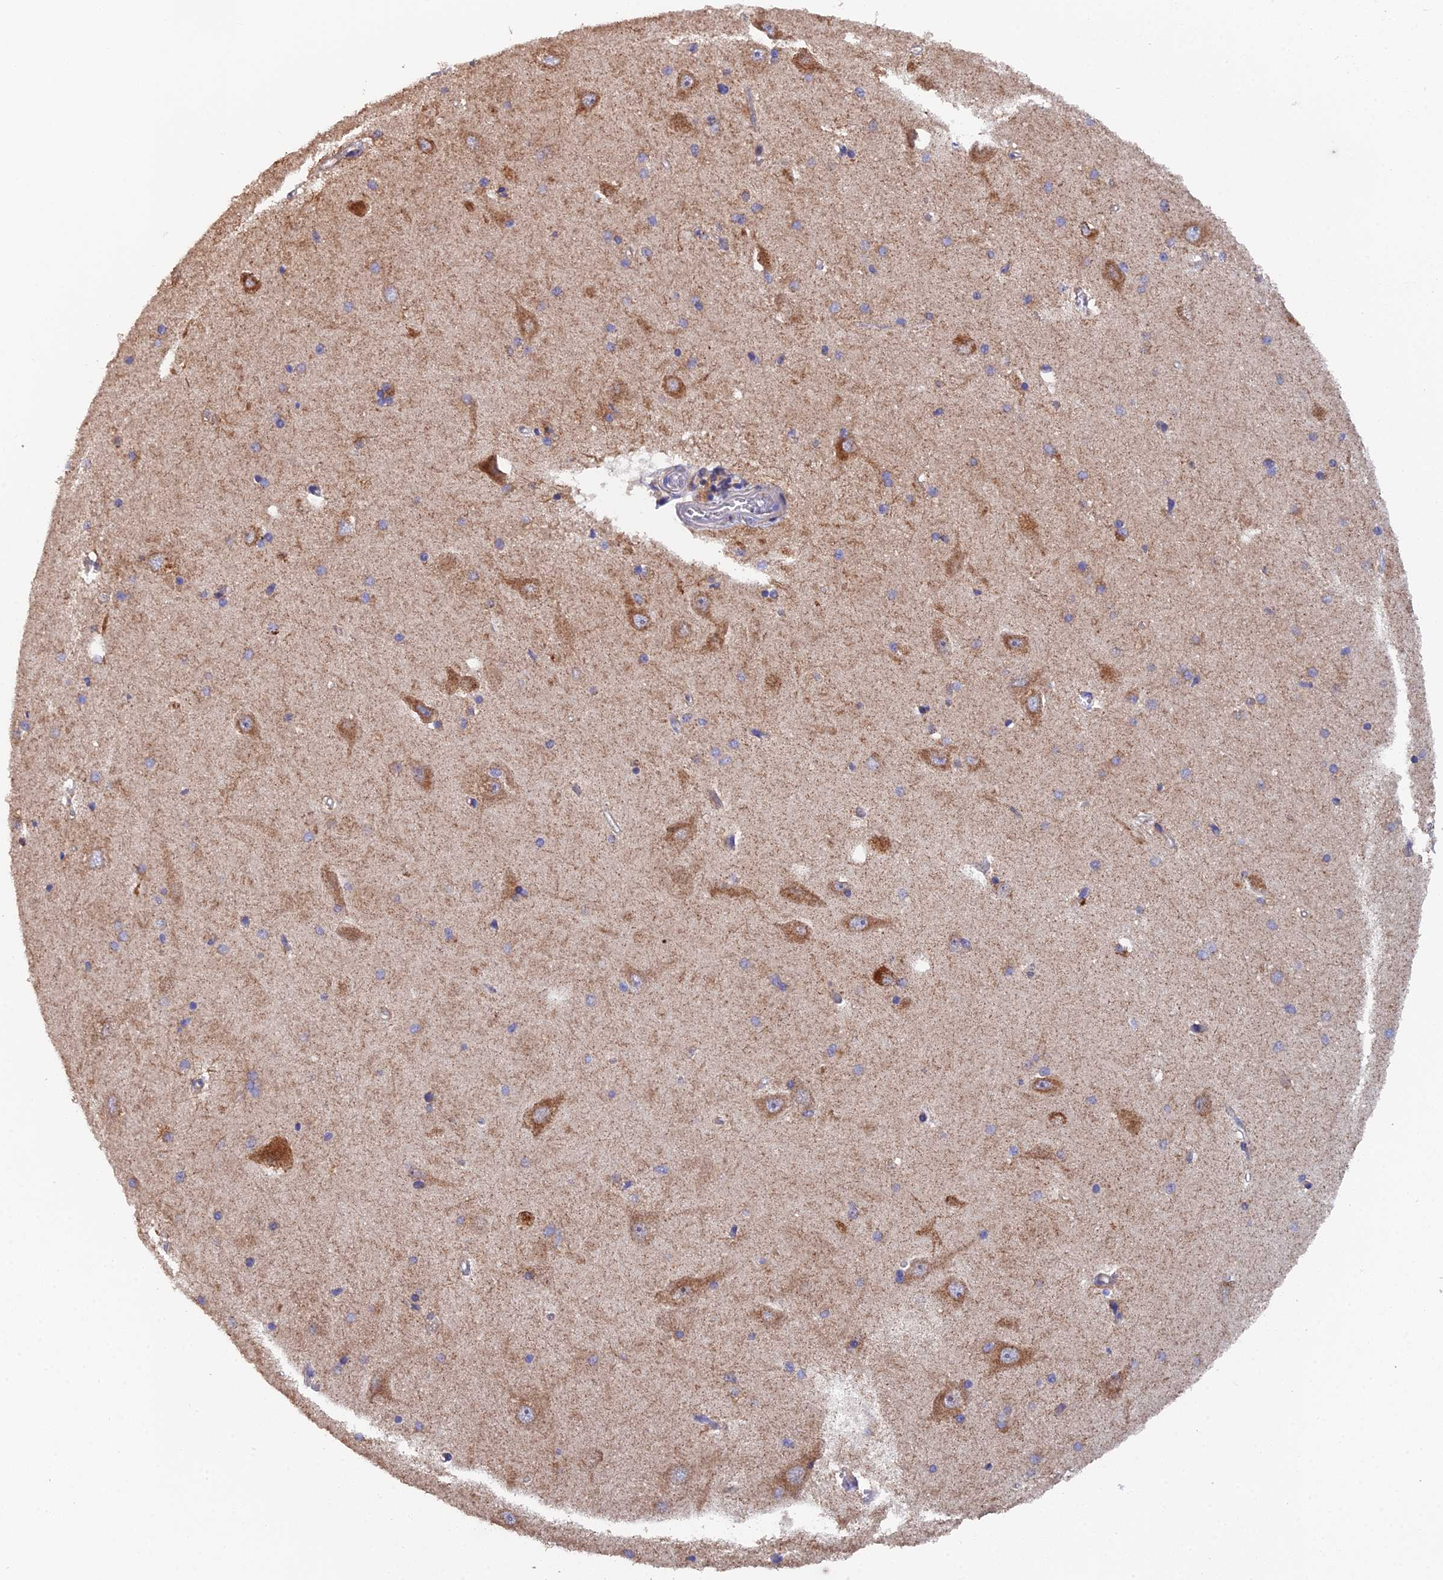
{"staining": {"intensity": "moderate", "quantity": "<25%", "location": "cytoplasmic/membranous"}, "tissue": "hippocampus", "cell_type": "Glial cells", "image_type": "normal", "snomed": [{"axis": "morphology", "description": "Normal tissue, NOS"}, {"axis": "topography", "description": "Hippocampus"}], "caption": "About <25% of glial cells in benign hippocampus reveal moderate cytoplasmic/membranous protein positivity as visualized by brown immunohistochemical staining.", "gene": "ECSIT", "patient": {"sex": "male", "age": 45}}